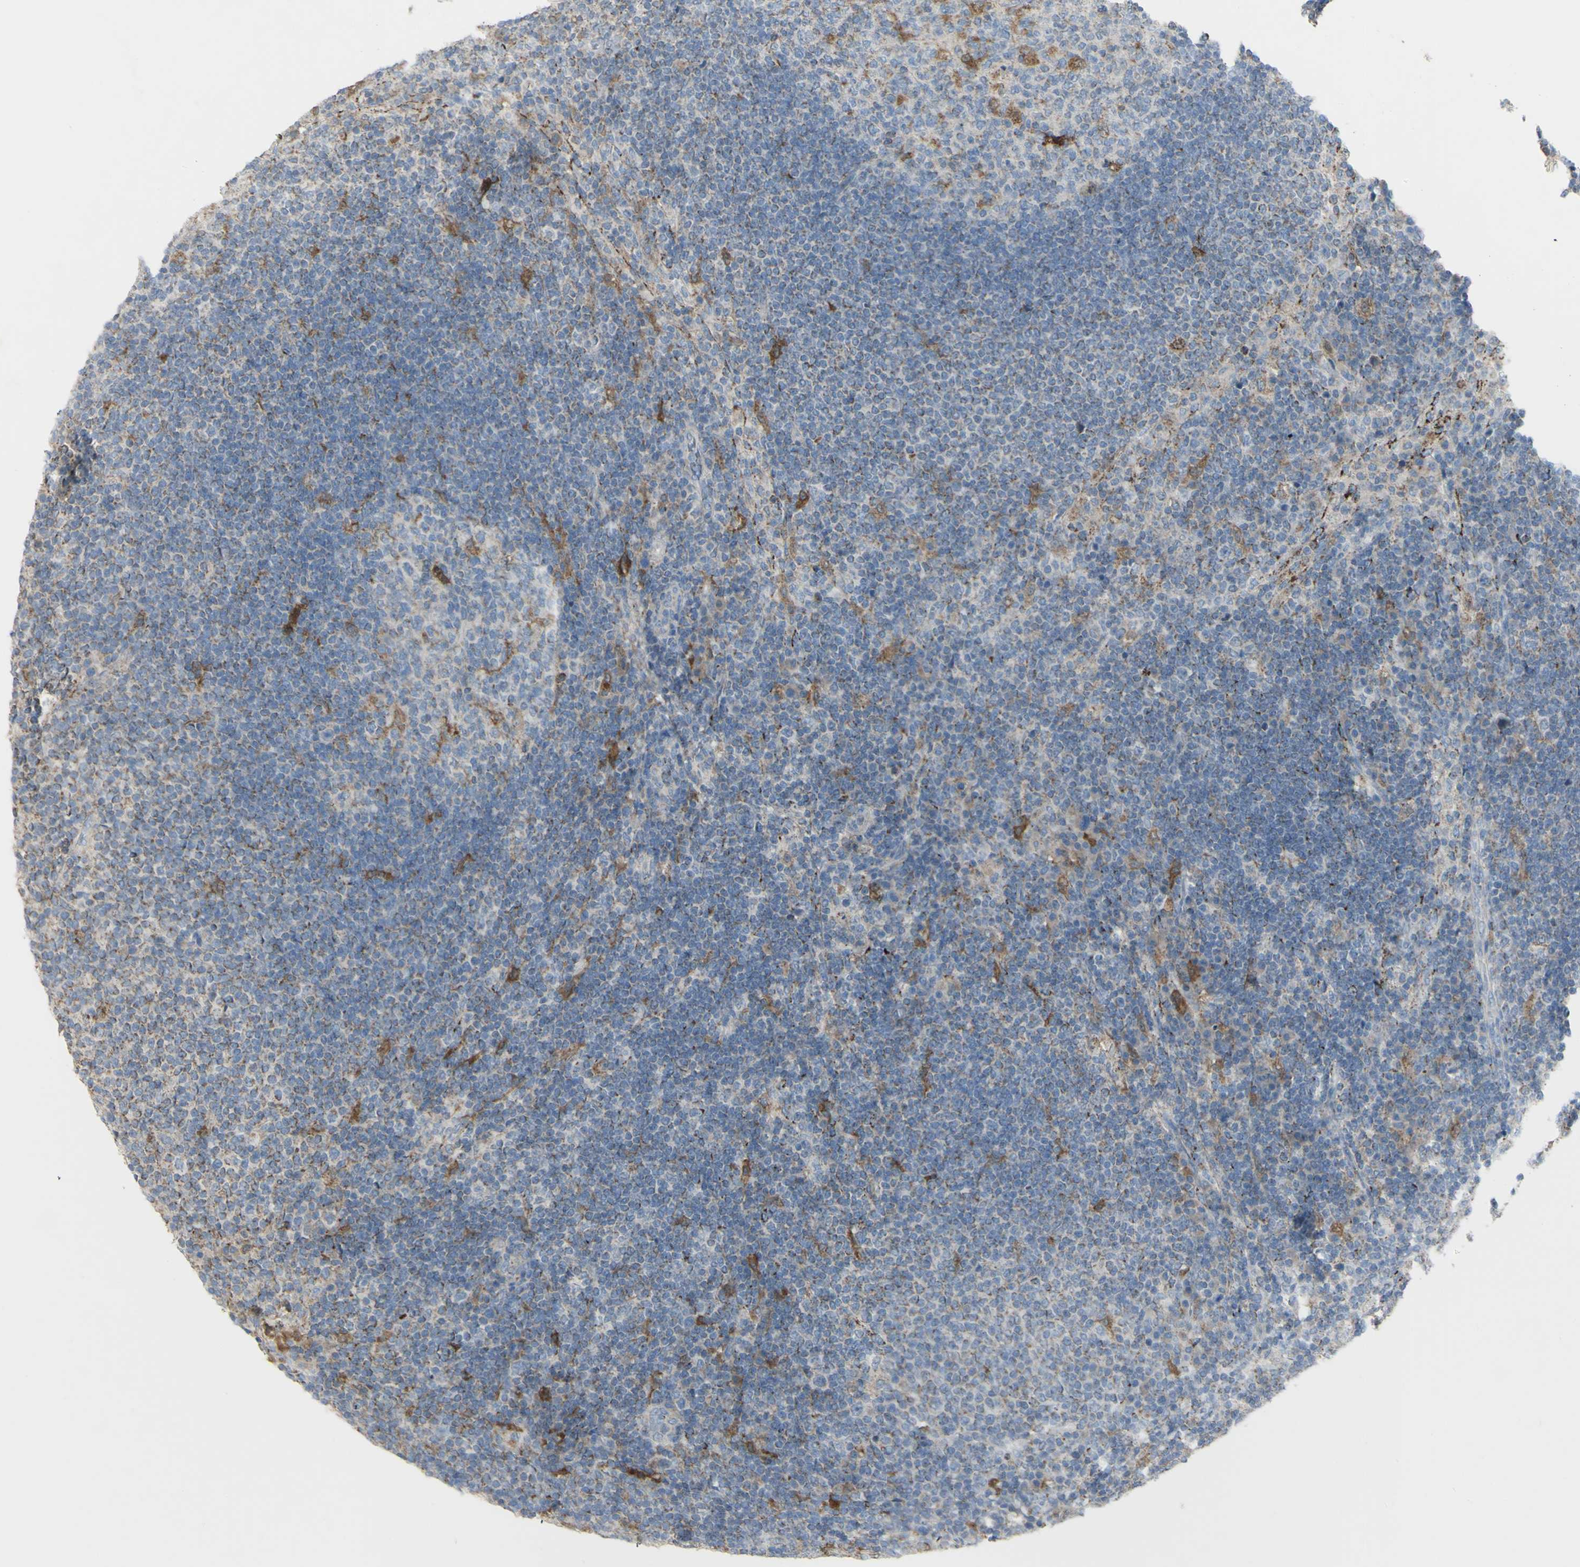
{"staining": {"intensity": "moderate", "quantity": "<25%", "location": "cytoplasmic/membranous"}, "tissue": "lymph node", "cell_type": "Germinal center cells", "image_type": "normal", "snomed": [{"axis": "morphology", "description": "Normal tissue, NOS"}, {"axis": "topography", "description": "Lymph node"}], "caption": "Immunohistochemical staining of benign lymph node reveals moderate cytoplasmic/membranous protein positivity in about <25% of germinal center cells. (DAB IHC, brown staining for protein, blue staining for nuclei).", "gene": "CNTNAP1", "patient": {"sex": "female", "age": 53}}